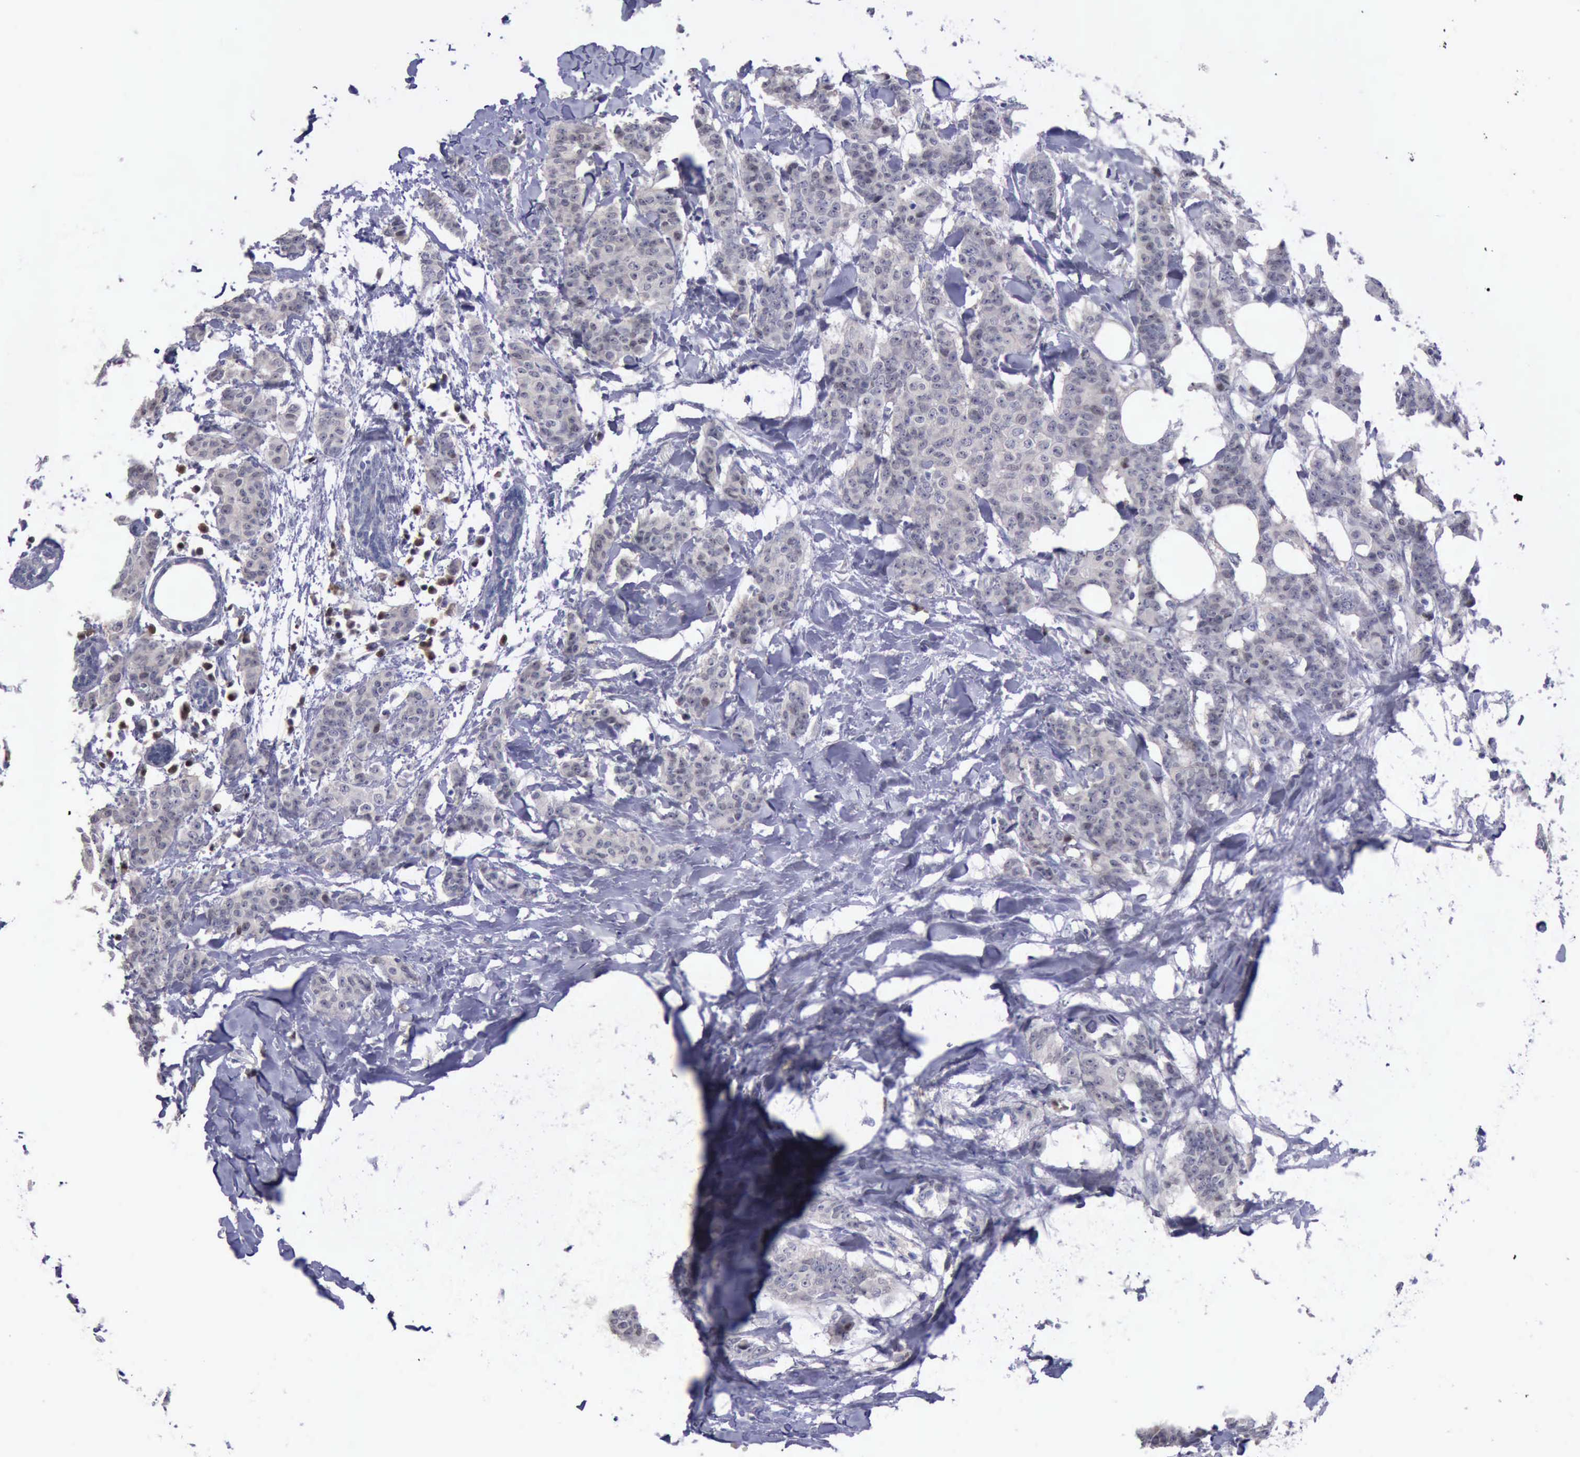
{"staining": {"intensity": "negative", "quantity": "none", "location": "none"}, "tissue": "breast cancer", "cell_type": "Tumor cells", "image_type": "cancer", "snomed": [{"axis": "morphology", "description": "Duct carcinoma"}, {"axis": "topography", "description": "Breast"}], "caption": "The photomicrograph exhibits no staining of tumor cells in breast cancer (infiltrating ductal carcinoma). The staining was performed using DAB to visualize the protein expression in brown, while the nuclei were stained in blue with hematoxylin (Magnification: 20x).", "gene": "CEP128", "patient": {"sex": "female", "age": 40}}